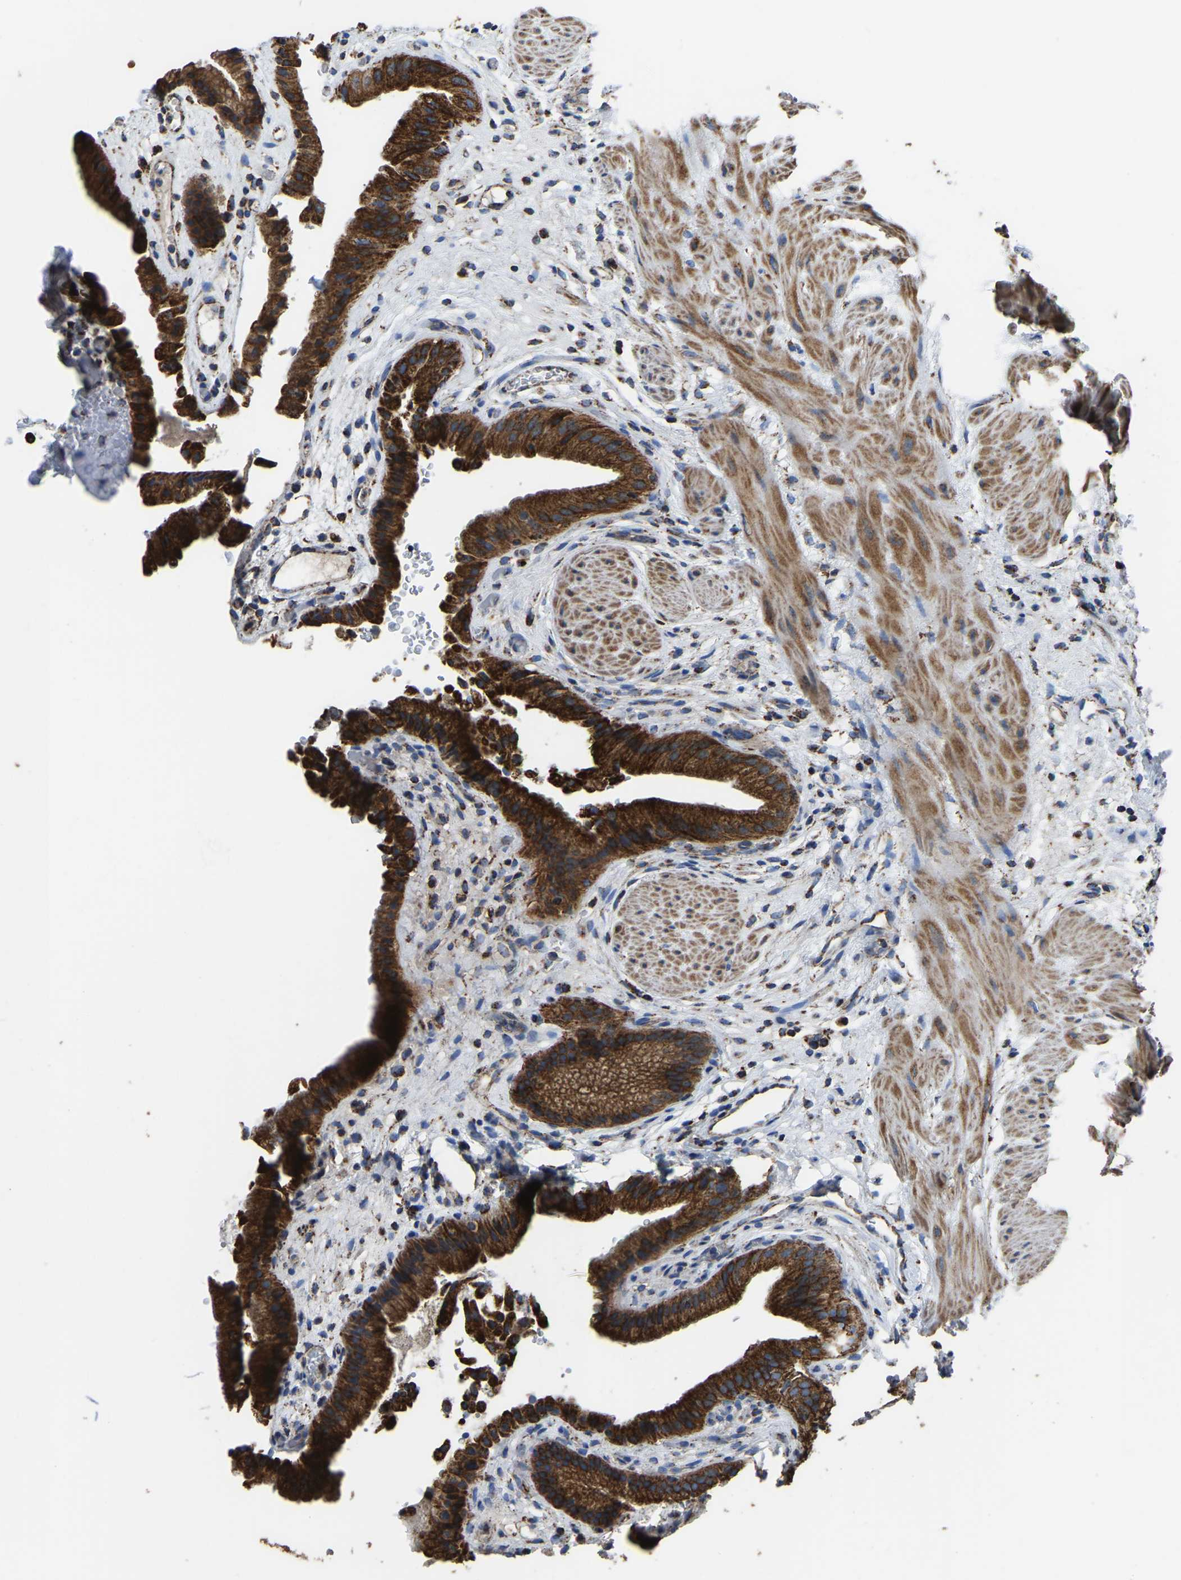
{"staining": {"intensity": "strong", "quantity": ">75%", "location": "cytoplasmic/membranous"}, "tissue": "gallbladder", "cell_type": "Glandular cells", "image_type": "normal", "snomed": [{"axis": "morphology", "description": "Normal tissue, NOS"}, {"axis": "topography", "description": "Gallbladder"}], "caption": "Immunohistochemical staining of benign gallbladder exhibits >75% levels of strong cytoplasmic/membranous protein staining in about >75% of glandular cells. (DAB (3,3'-diaminobenzidine) = brown stain, brightfield microscopy at high magnification).", "gene": "ETFA", "patient": {"sex": "male", "age": 49}}